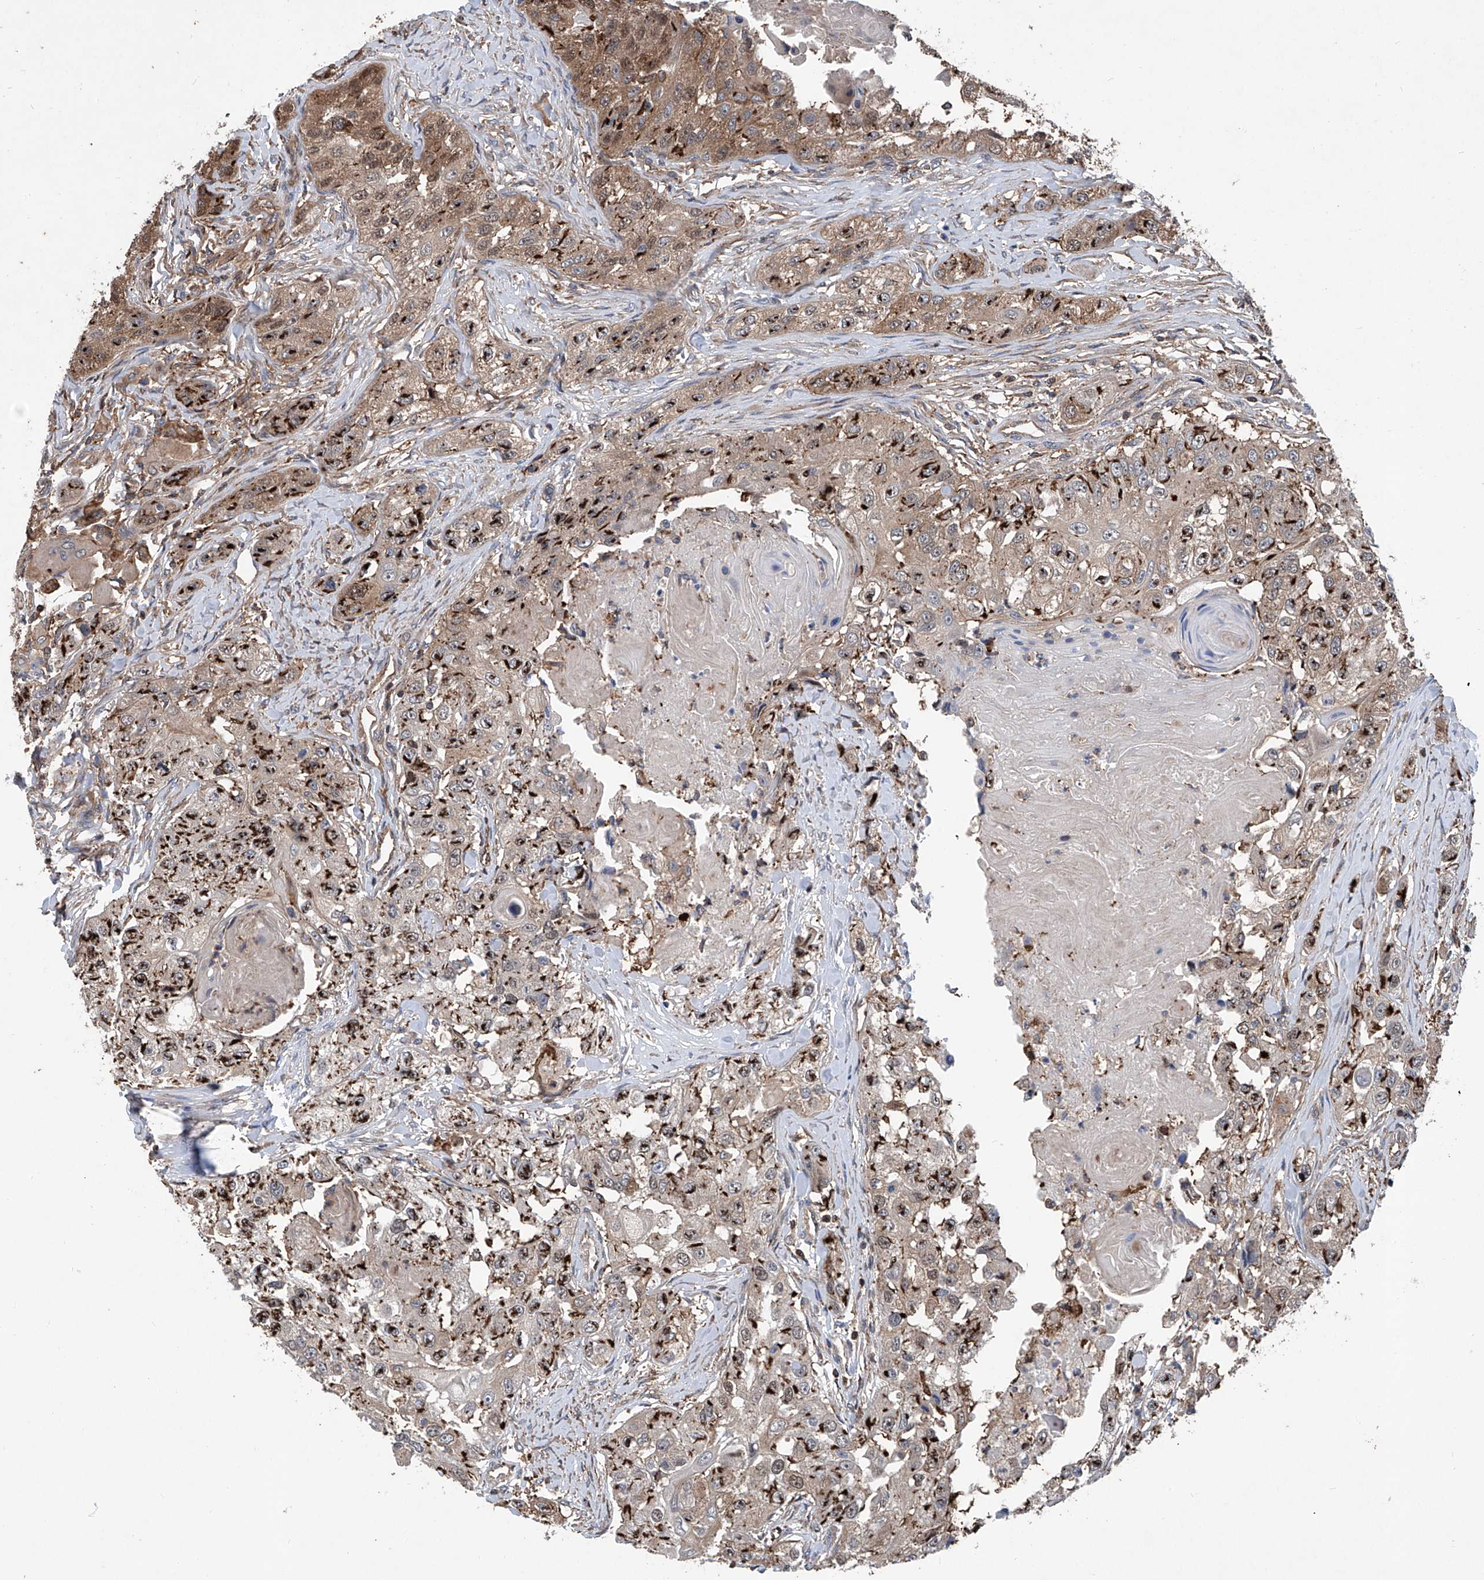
{"staining": {"intensity": "moderate", "quantity": ">75%", "location": "cytoplasmic/membranous"}, "tissue": "head and neck cancer", "cell_type": "Tumor cells", "image_type": "cancer", "snomed": [{"axis": "morphology", "description": "Normal tissue, NOS"}, {"axis": "morphology", "description": "Squamous cell carcinoma, NOS"}, {"axis": "topography", "description": "Skeletal muscle"}, {"axis": "topography", "description": "Head-Neck"}], "caption": "Squamous cell carcinoma (head and neck) tissue demonstrates moderate cytoplasmic/membranous staining in about >75% of tumor cells, visualized by immunohistochemistry.", "gene": "NT5C3A", "patient": {"sex": "male", "age": 51}}